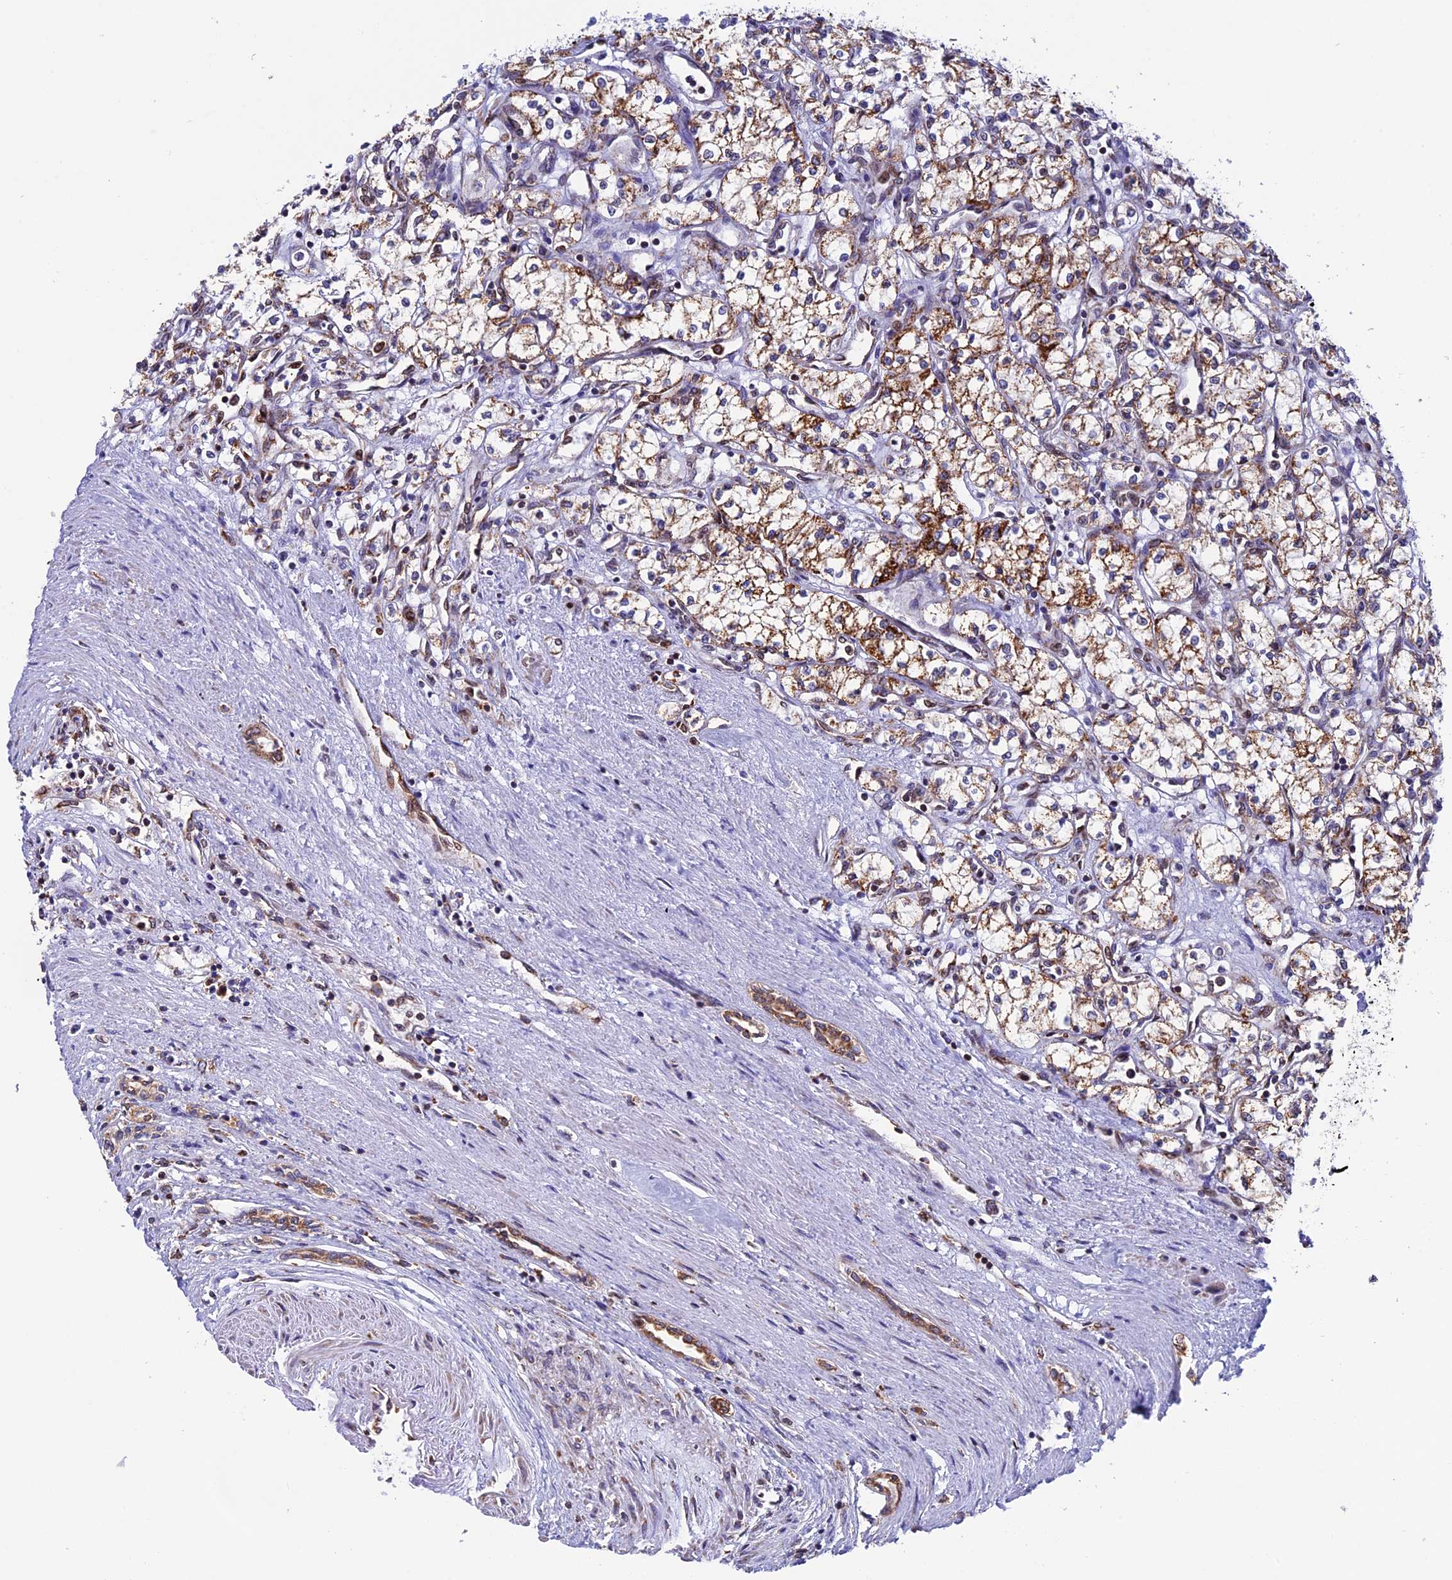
{"staining": {"intensity": "moderate", "quantity": ">75%", "location": "cytoplasmic/membranous"}, "tissue": "renal cancer", "cell_type": "Tumor cells", "image_type": "cancer", "snomed": [{"axis": "morphology", "description": "Adenocarcinoma, NOS"}, {"axis": "topography", "description": "Kidney"}], "caption": "Immunohistochemical staining of renal adenocarcinoma reveals medium levels of moderate cytoplasmic/membranous staining in about >75% of tumor cells.", "gene": "SLC9A5", "patient": {"sex": "male", "age": 59}}